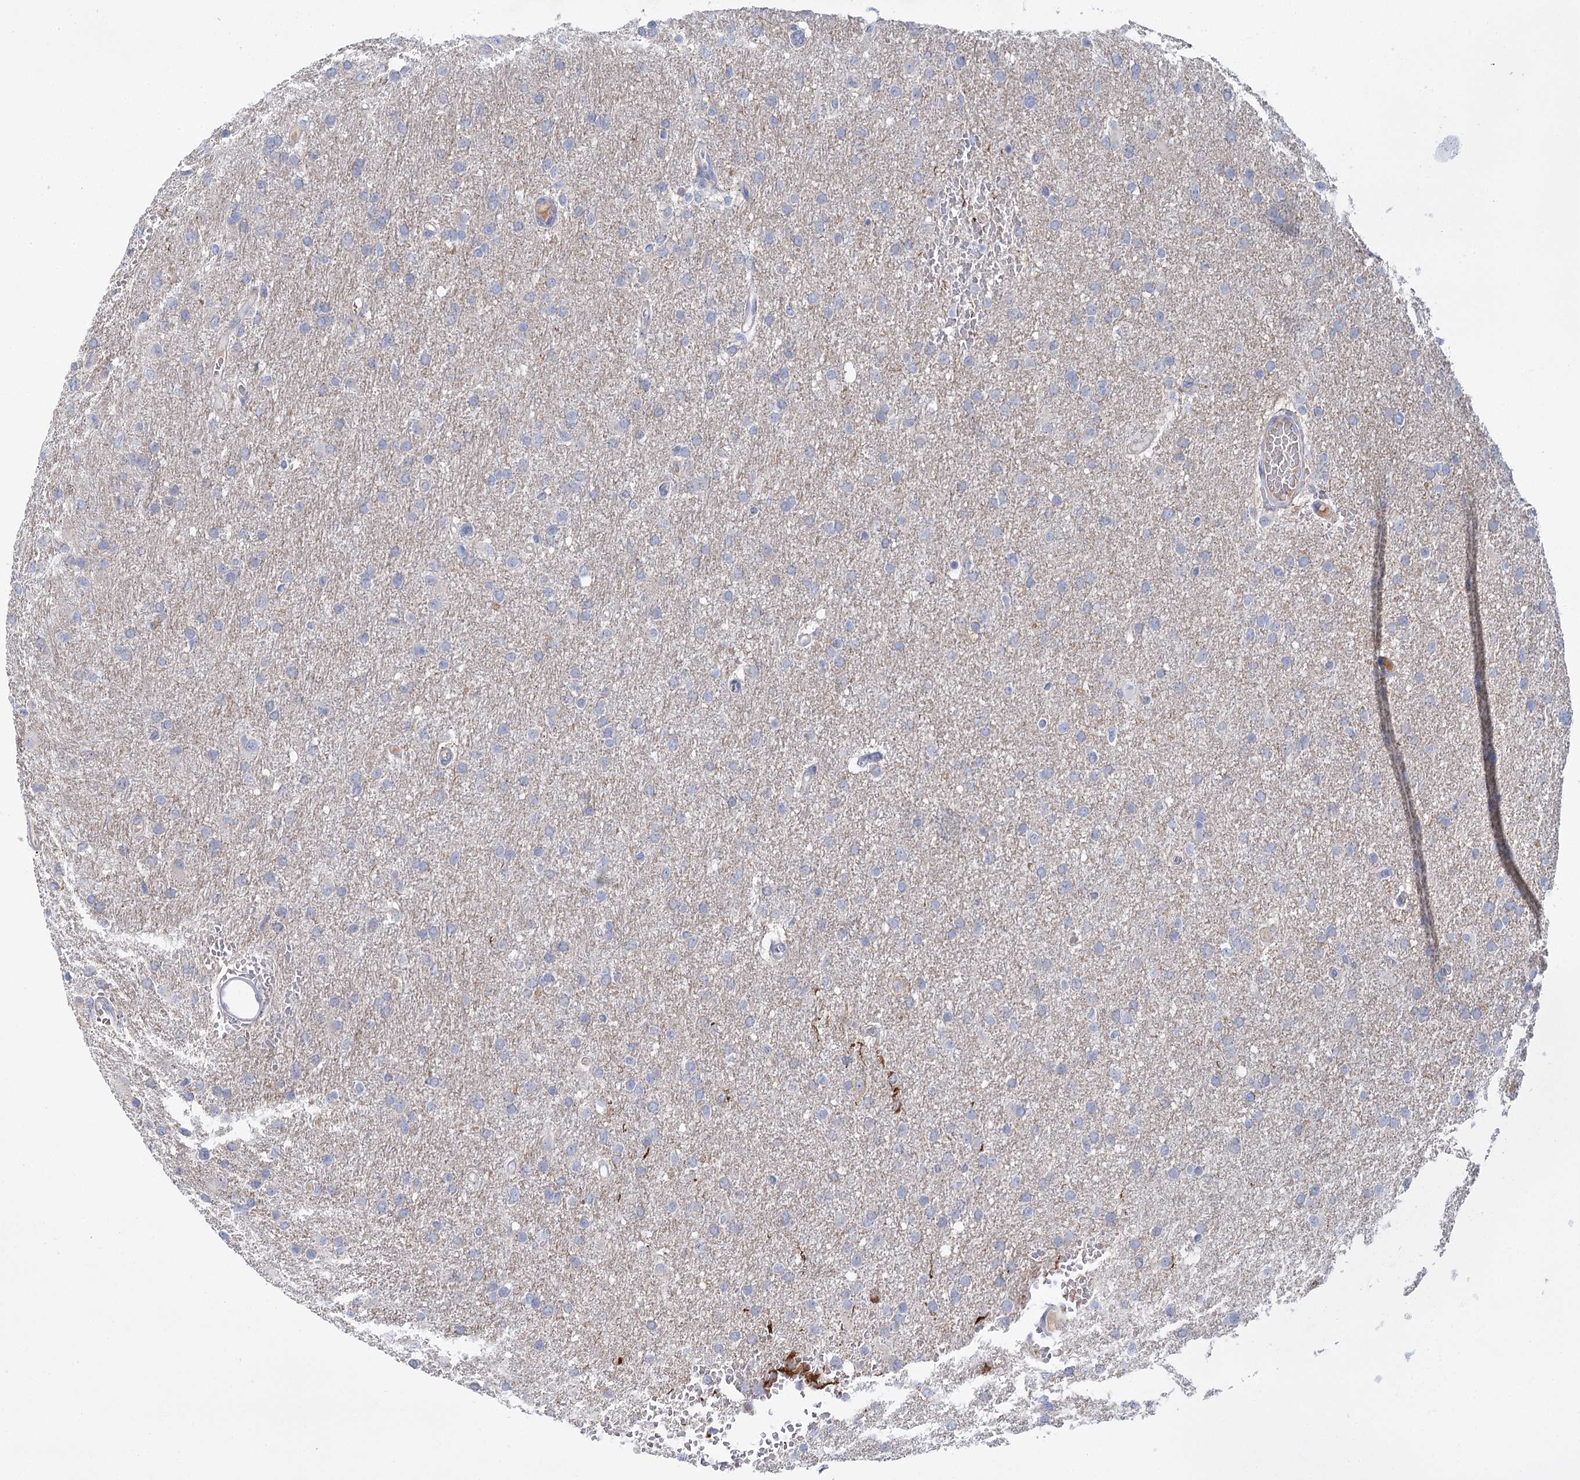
{"staining": {"intensity": "negative", "quantity": "none", "location": "none"}, "tissue": "glioma", "cell_type": "Tumor cells", "image_type": "cancer", "snomed": [{"axis": "morphology", "description": "Glioma, malignant, High grade"}, {"axis": "topography", "description": "Cerebral cortex"}], "caption": "DAB immunohistochemical staining of glioma shows no significant positivity in tumor cells.", "gene": "ARHGAP44", "patient": {"sex": "female", "age": 36}}